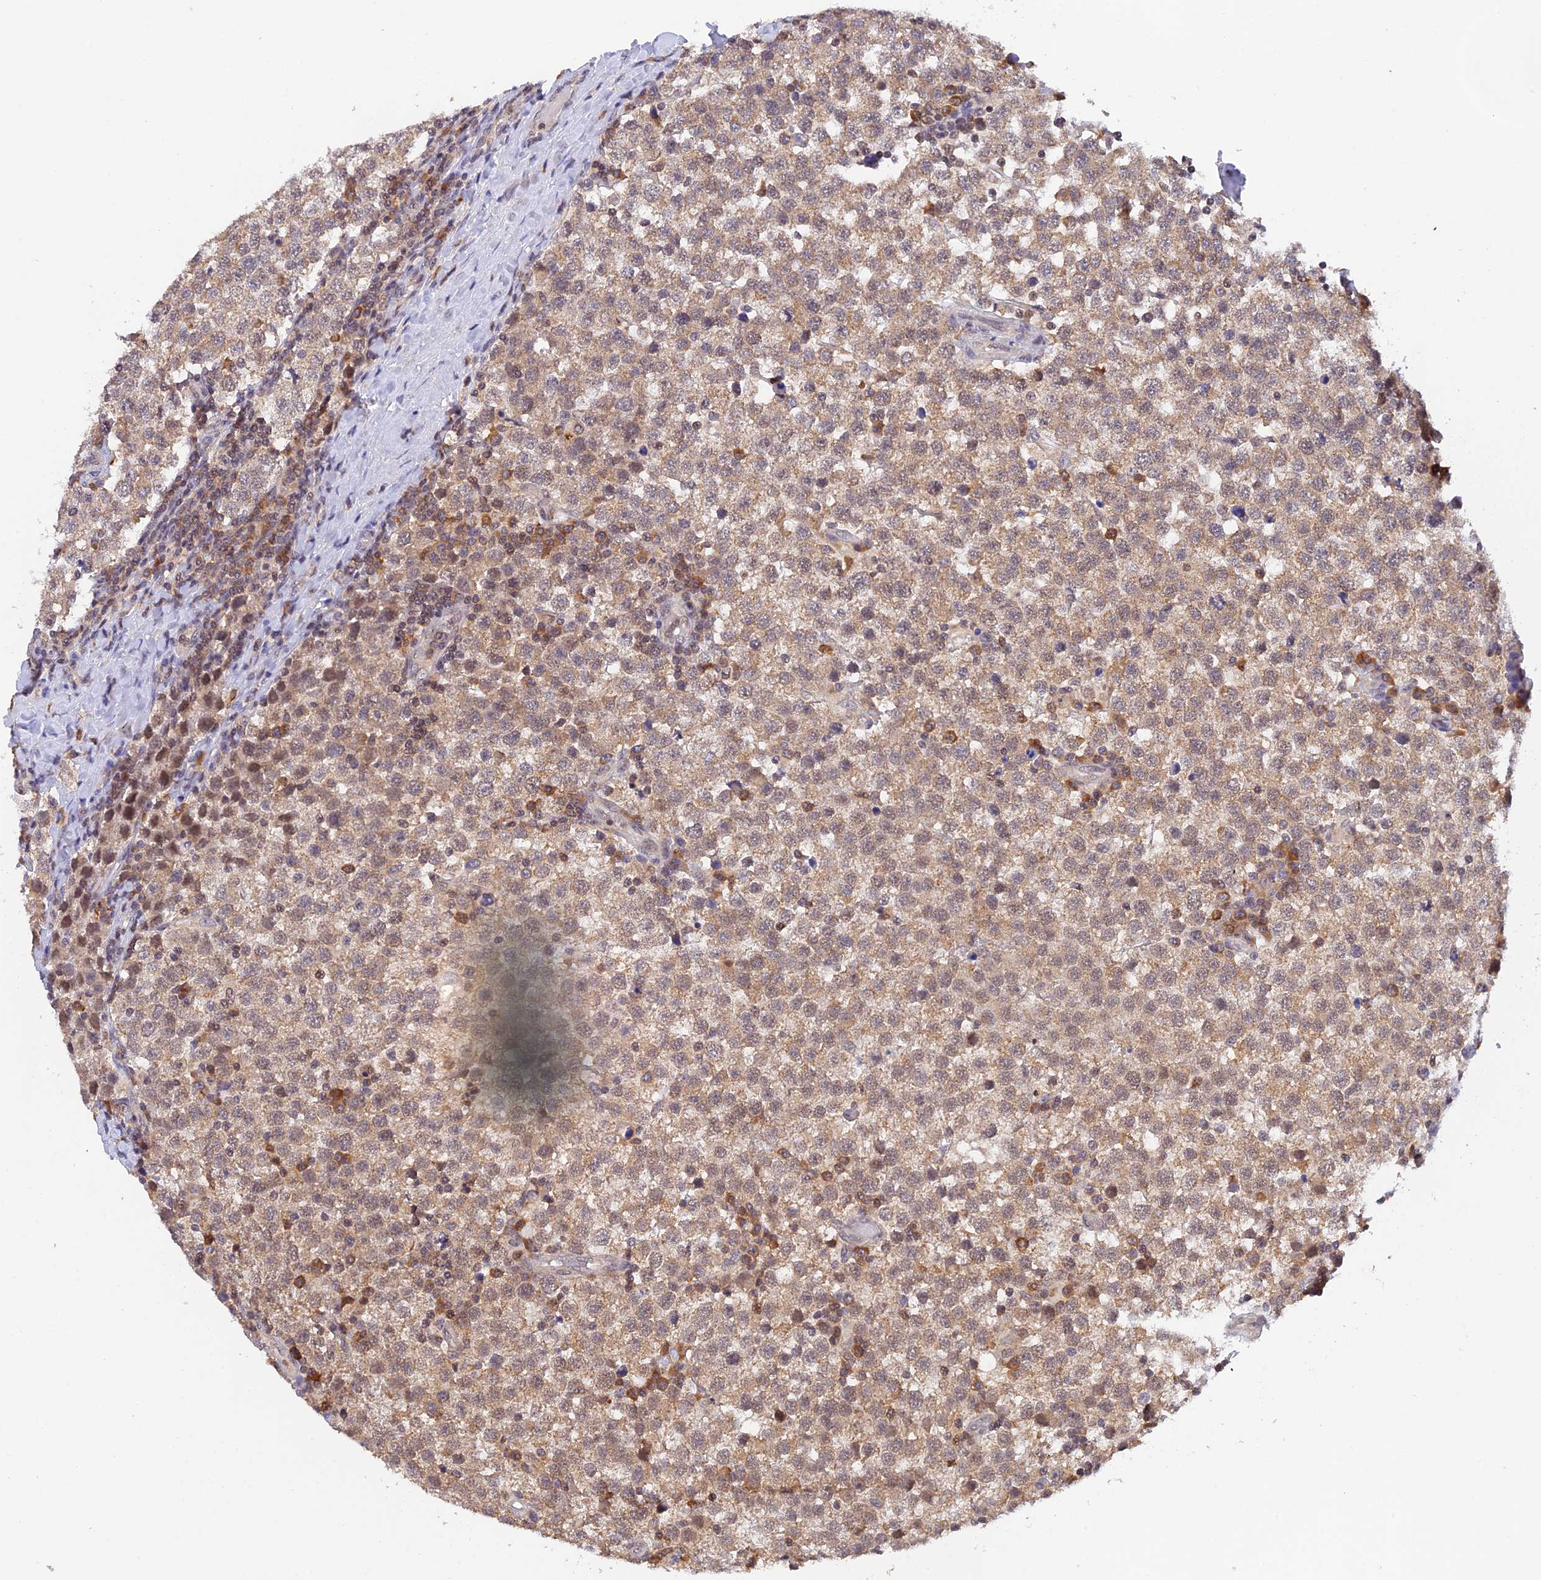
{"staining": {"intensity": "weak", "quantity": ">75%", "location": "cytoplasmic/membranous"}, "tissue": "testis cancer", "cell_type": "Tumor cells", "image_type": "cancer", "snomed": [{"axis": "morphology", "description": "Seminoma, NOS"}, {"axis": "topography", "description": "Testis"}], "caption": "Protein staining of testis seminoma tissue displays weak cytoplasmic/membranous expression in approximately >75% of tumor cells.", "gene": "PEX16", "patient": {"sex": "male", "age": 34}}